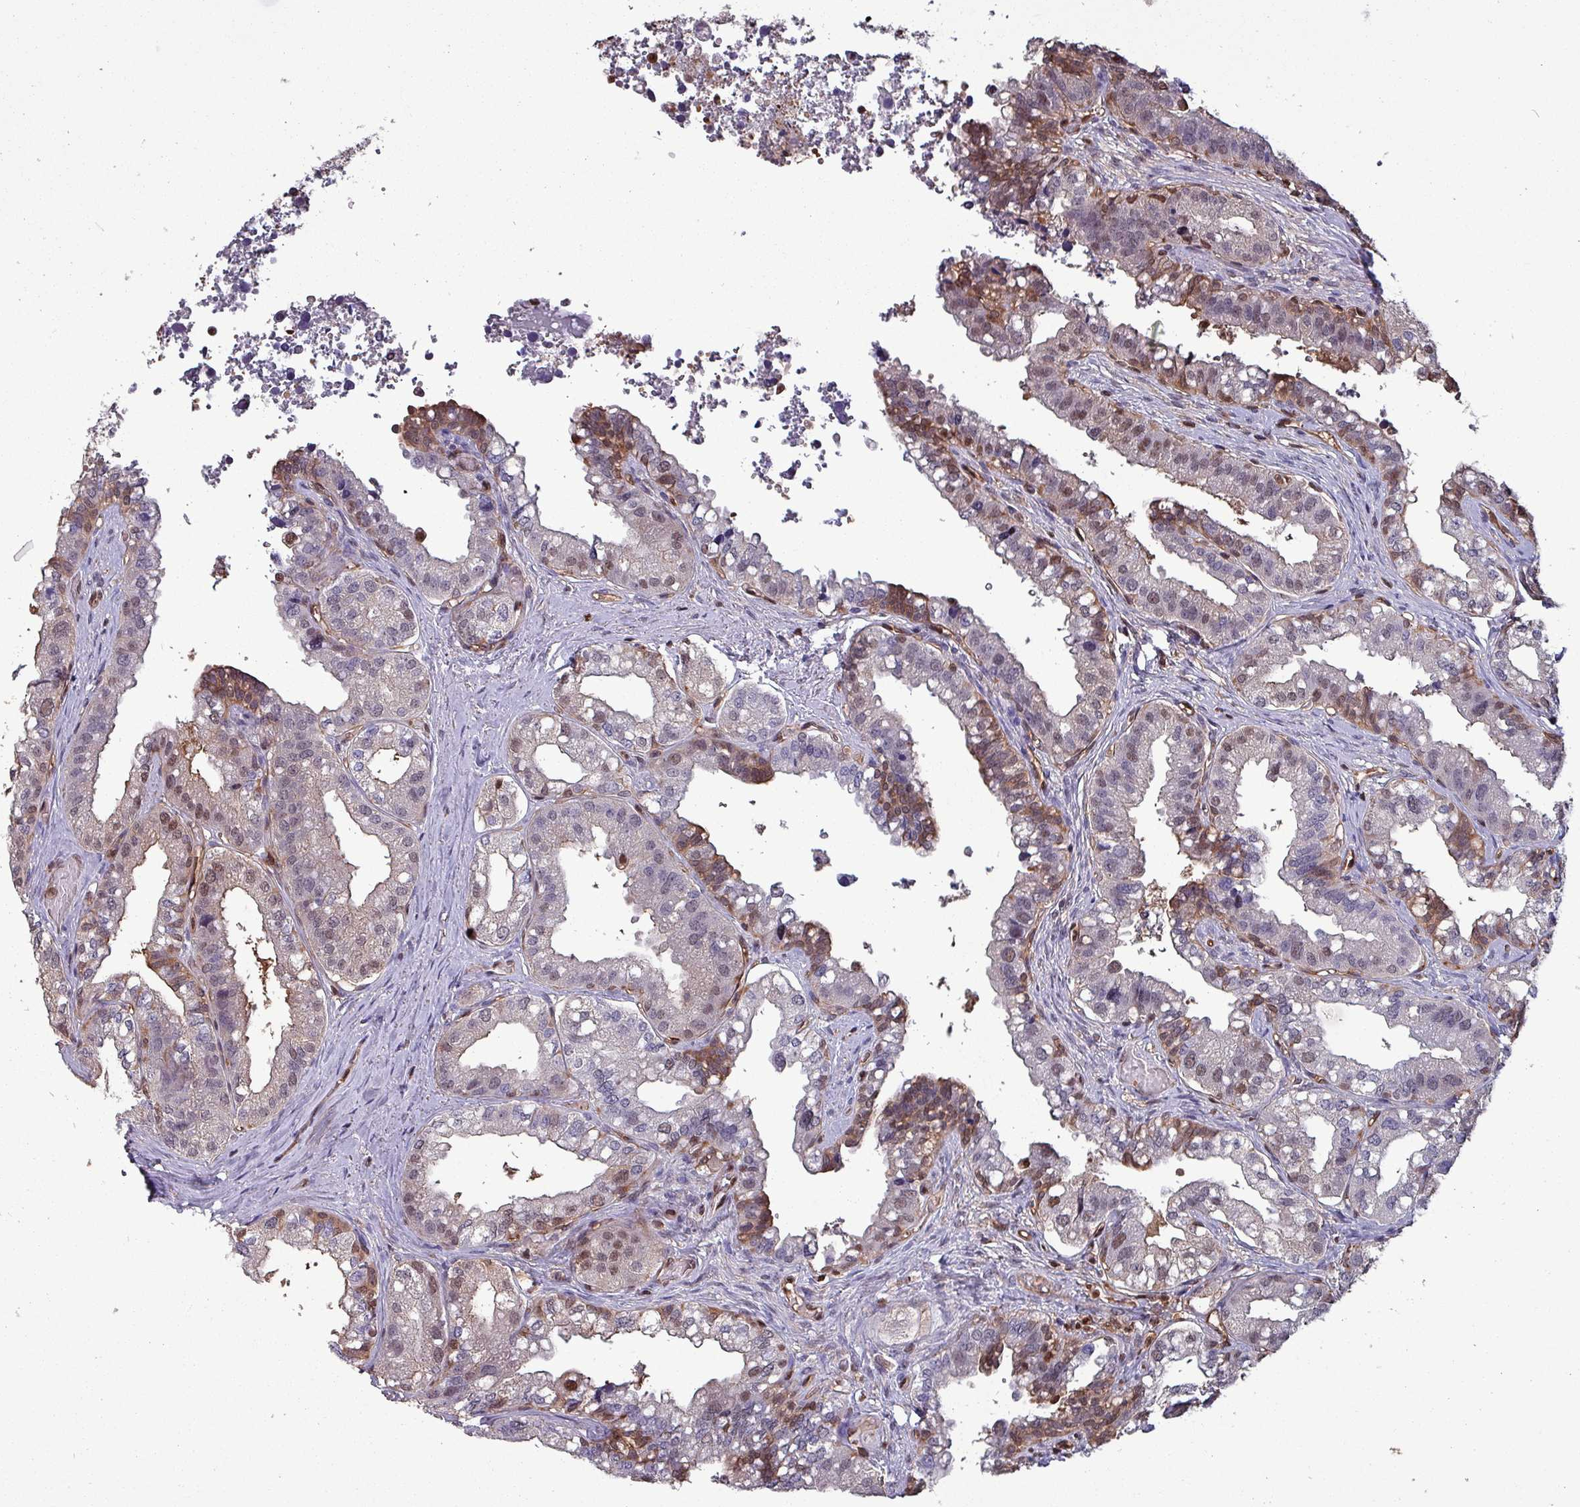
{"staining": {"intensity": "moderate", "quantity": "25%-75%", "location": "cytoplasmic/membranous,nuclear"}, "tissue": "seminal vesicle", "cell_type": "Glandular cells", "image_type": "normal", "snomed": [{"axis": "morphology", "description": "Normal tissue, NOS"}, {"axis": "topography", "description": "Seminal veicle"}, {"axis": "topography", "description": "Peripheral nerve tissue"}], "caption": "Immunohistochemistry (IHC) image of normal seminal vesicle stained for a protein (brown), which exhibits medium levels of moderate cytoplasmic/membranous,nuclear expression in approximately 25%-75% of glandular cells.", "gene": "PSMB8", "patient": {"sex": "male", "age": 60}}